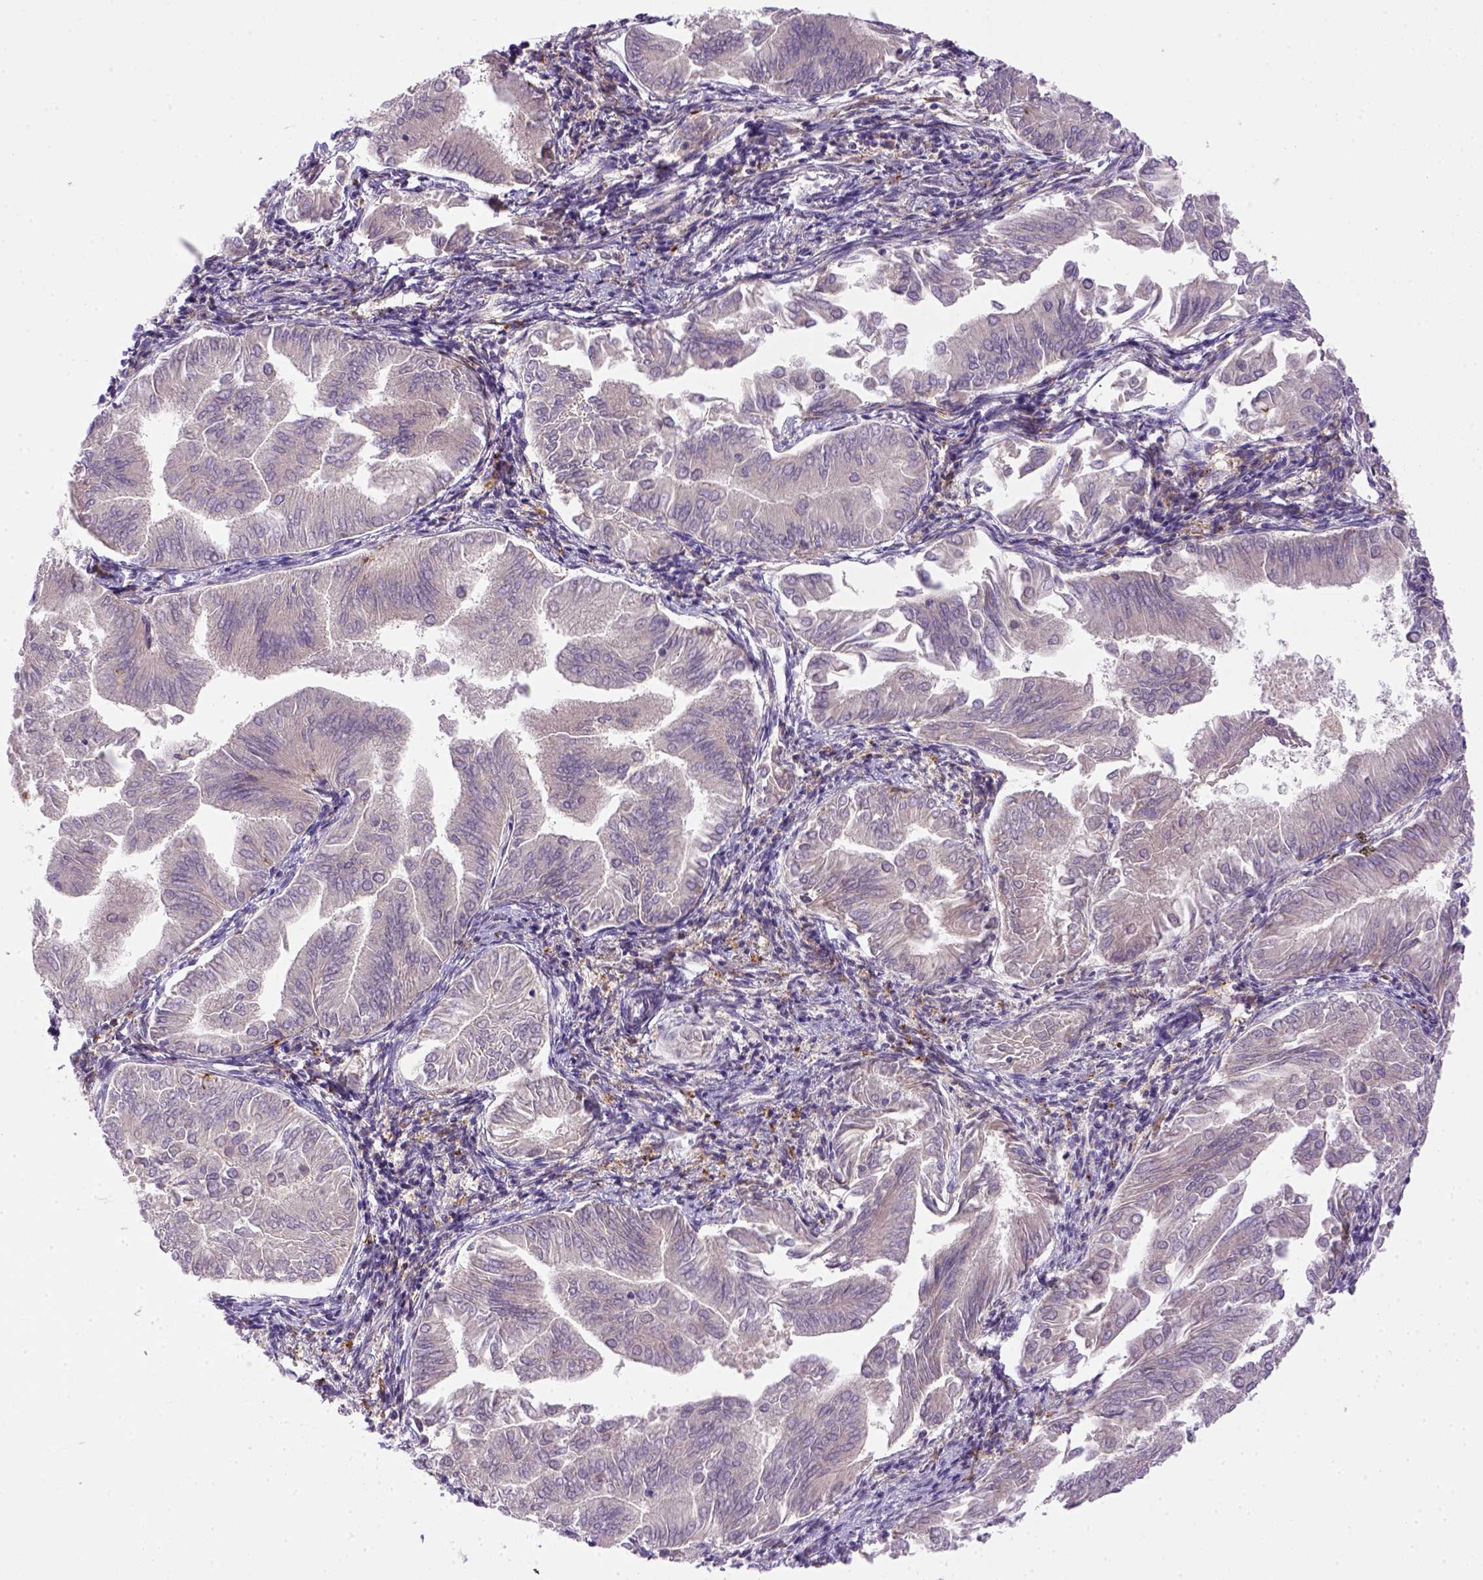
{"staining": {"intensity": "negative", "quantity": "none", "location": "none"}, "tissue": "endometrial cancer", "cell_type": "Tumor cells", "image_type": "cancer", "snomed": [{"axis": "morphology", "description": "Adenocarcinoma, NOS"}, {"axis": "topography", "description": "Endometrium"}], "caption": "The IHC image has no significant staining in tumor cells of endometrial cancer tissue. (DAB immunohistochemistry, high magnification).", "gene": "CD14", "patient": {"sex": "female", "age": 53}}